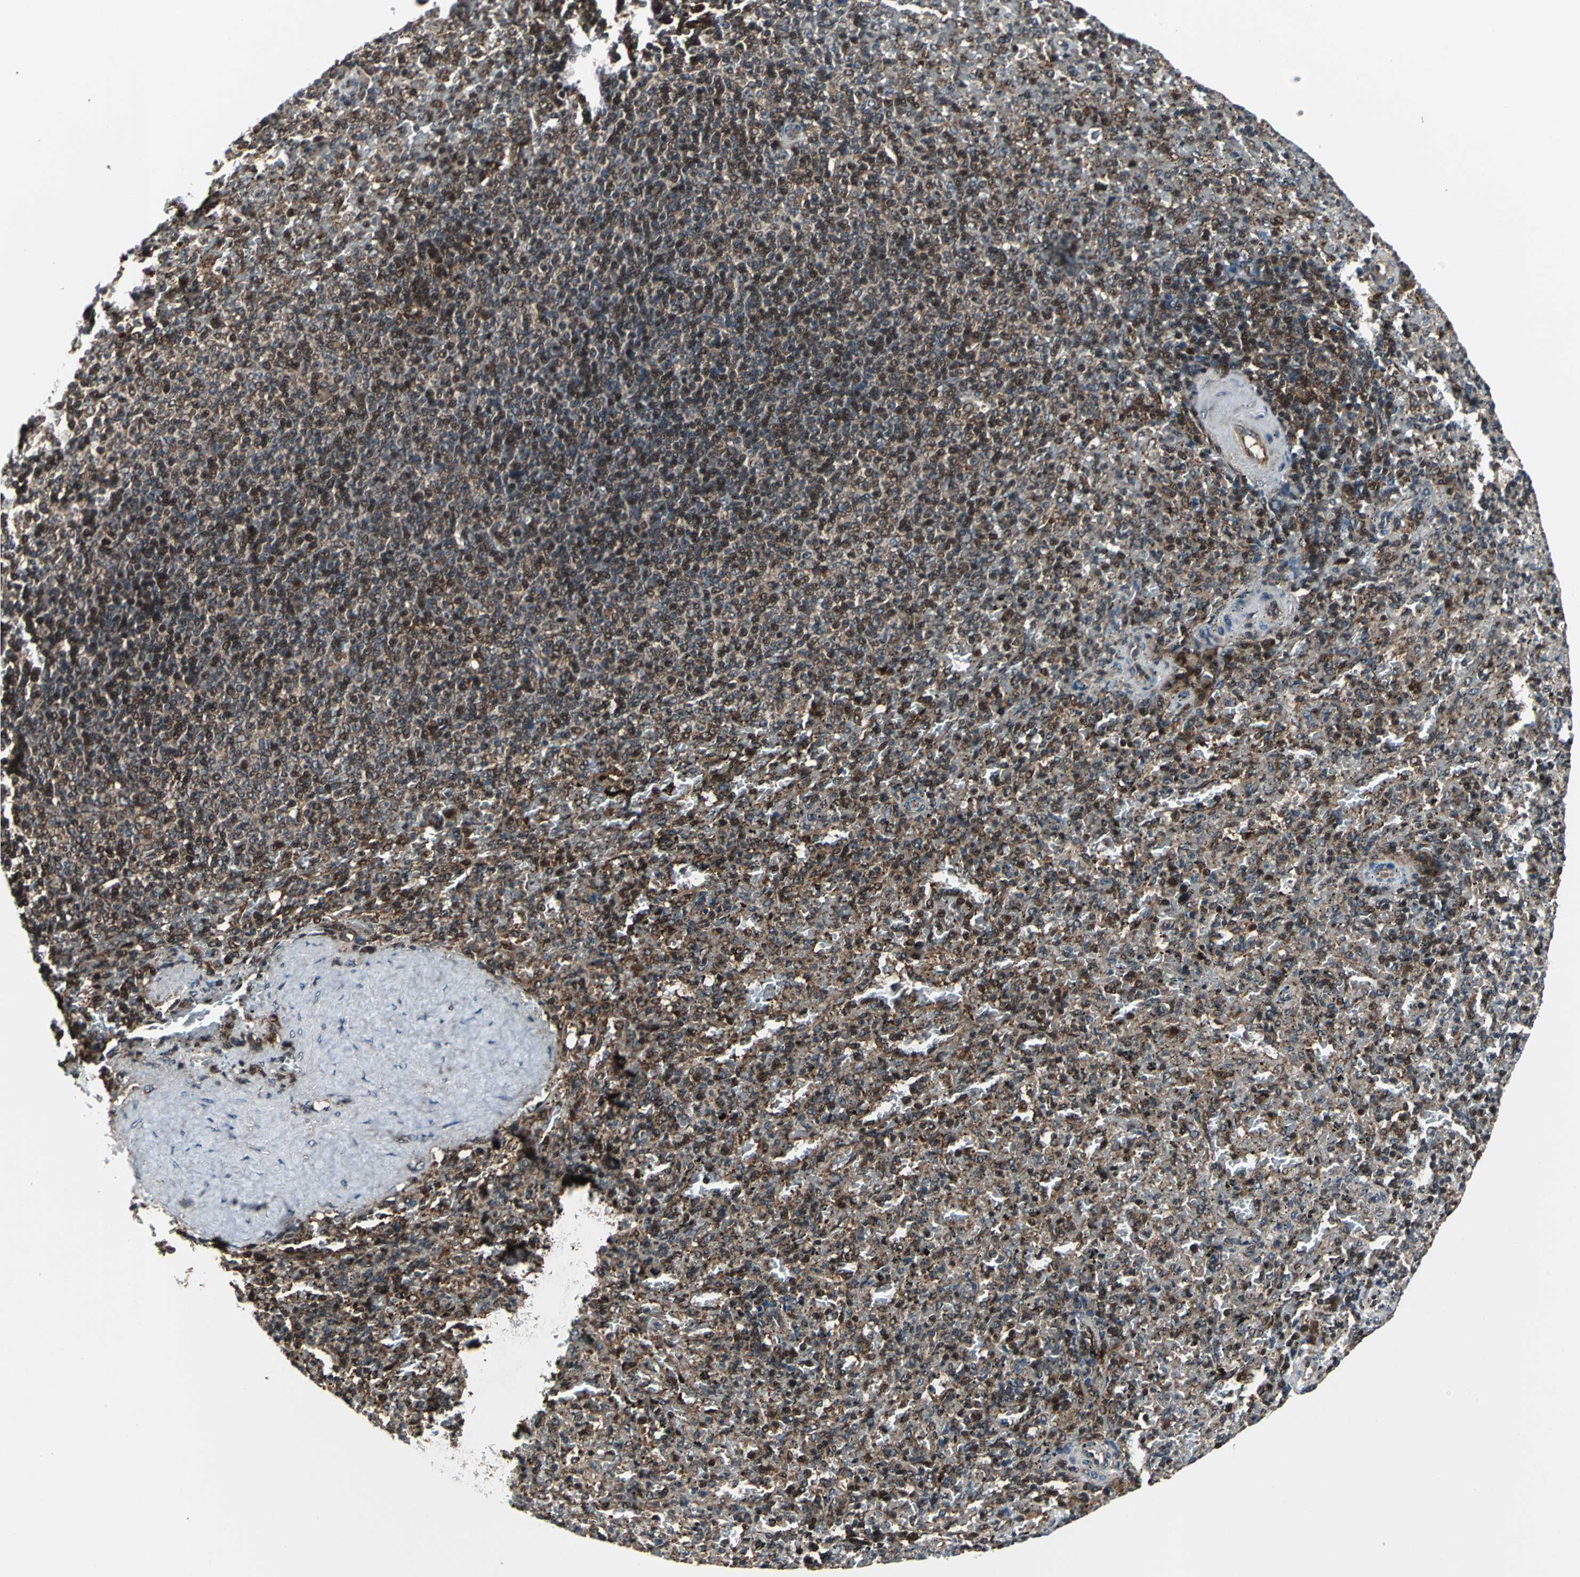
{"staining": {"intensity": "strong", "quantity": "25%-75%", "location": "cytoplasmic/membranous"}, "tissue": "spleen", "cell_type": "Cells in red pulp", "image_type": "normal", "snomed": [{"axis": "morphology", "description": "Normal tissue, NOS"}, {"axis": "topography", "description": "Spleen"}], "caption": "Human spleen stained with a brown dye displays strong cytoplasmic/membranous positive staining in about 25%-75% of cells in red pulp.", "gene": "AATF", "patient": {"sex": "female", "age": 43}}